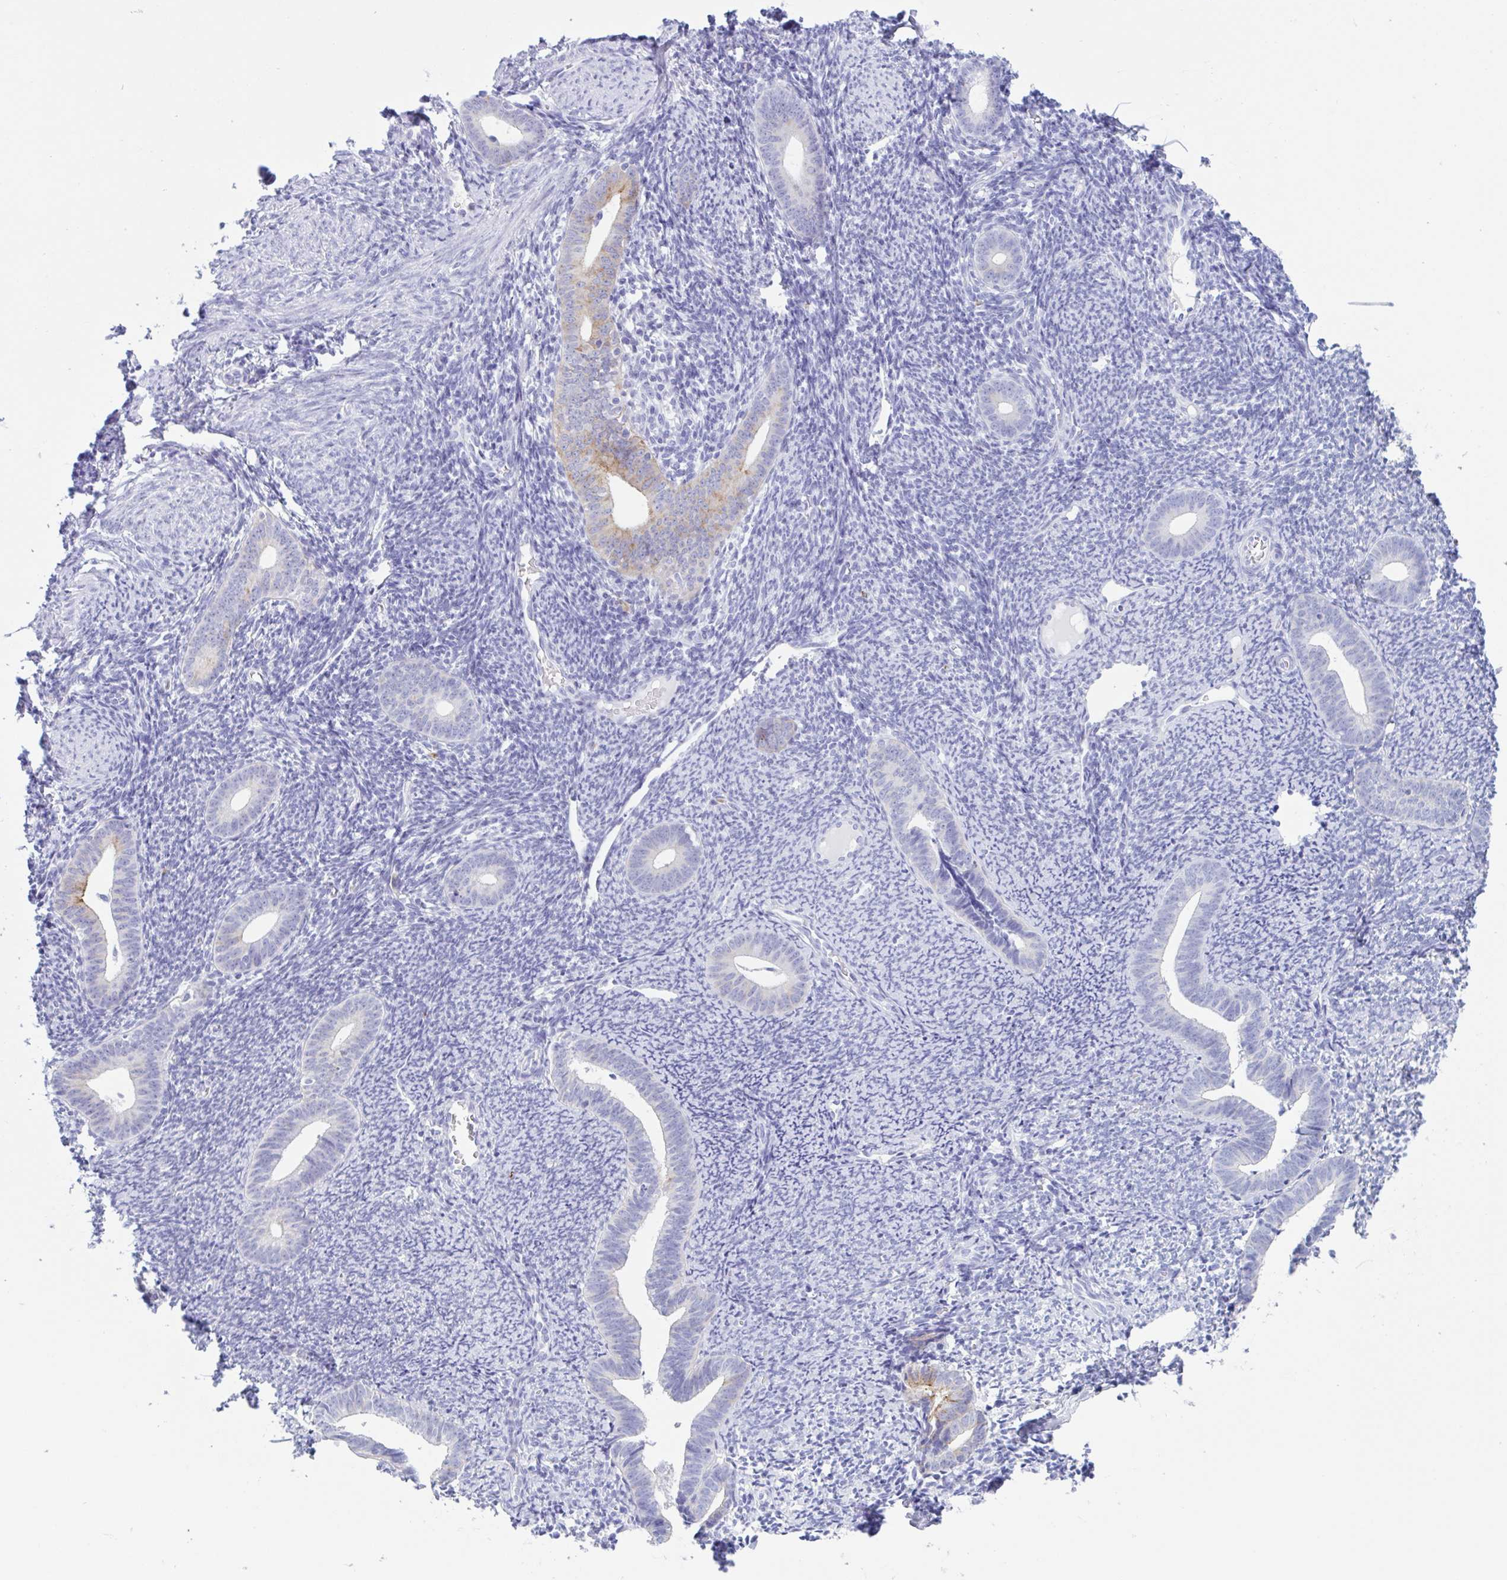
{"staining": {"intensity": "negative", "quantity": "none", "location": "none"}, "tissue": "endometrium", "cell_type": "Cells in endometrial stroma", "image_type": "normal", "snomed": [{"axis": "morphology", "description": "Normal tissue, NOS"}, {"axis": "topography", "description": "Endometrium"}], "caption": "Immunohistochemistry (IHC) of unremarkable human endometrium demonstrates no positivity in cells in endometrial stroma.", "gene": "DTWD2", "patient": {"sex": "female", "age": 39}}